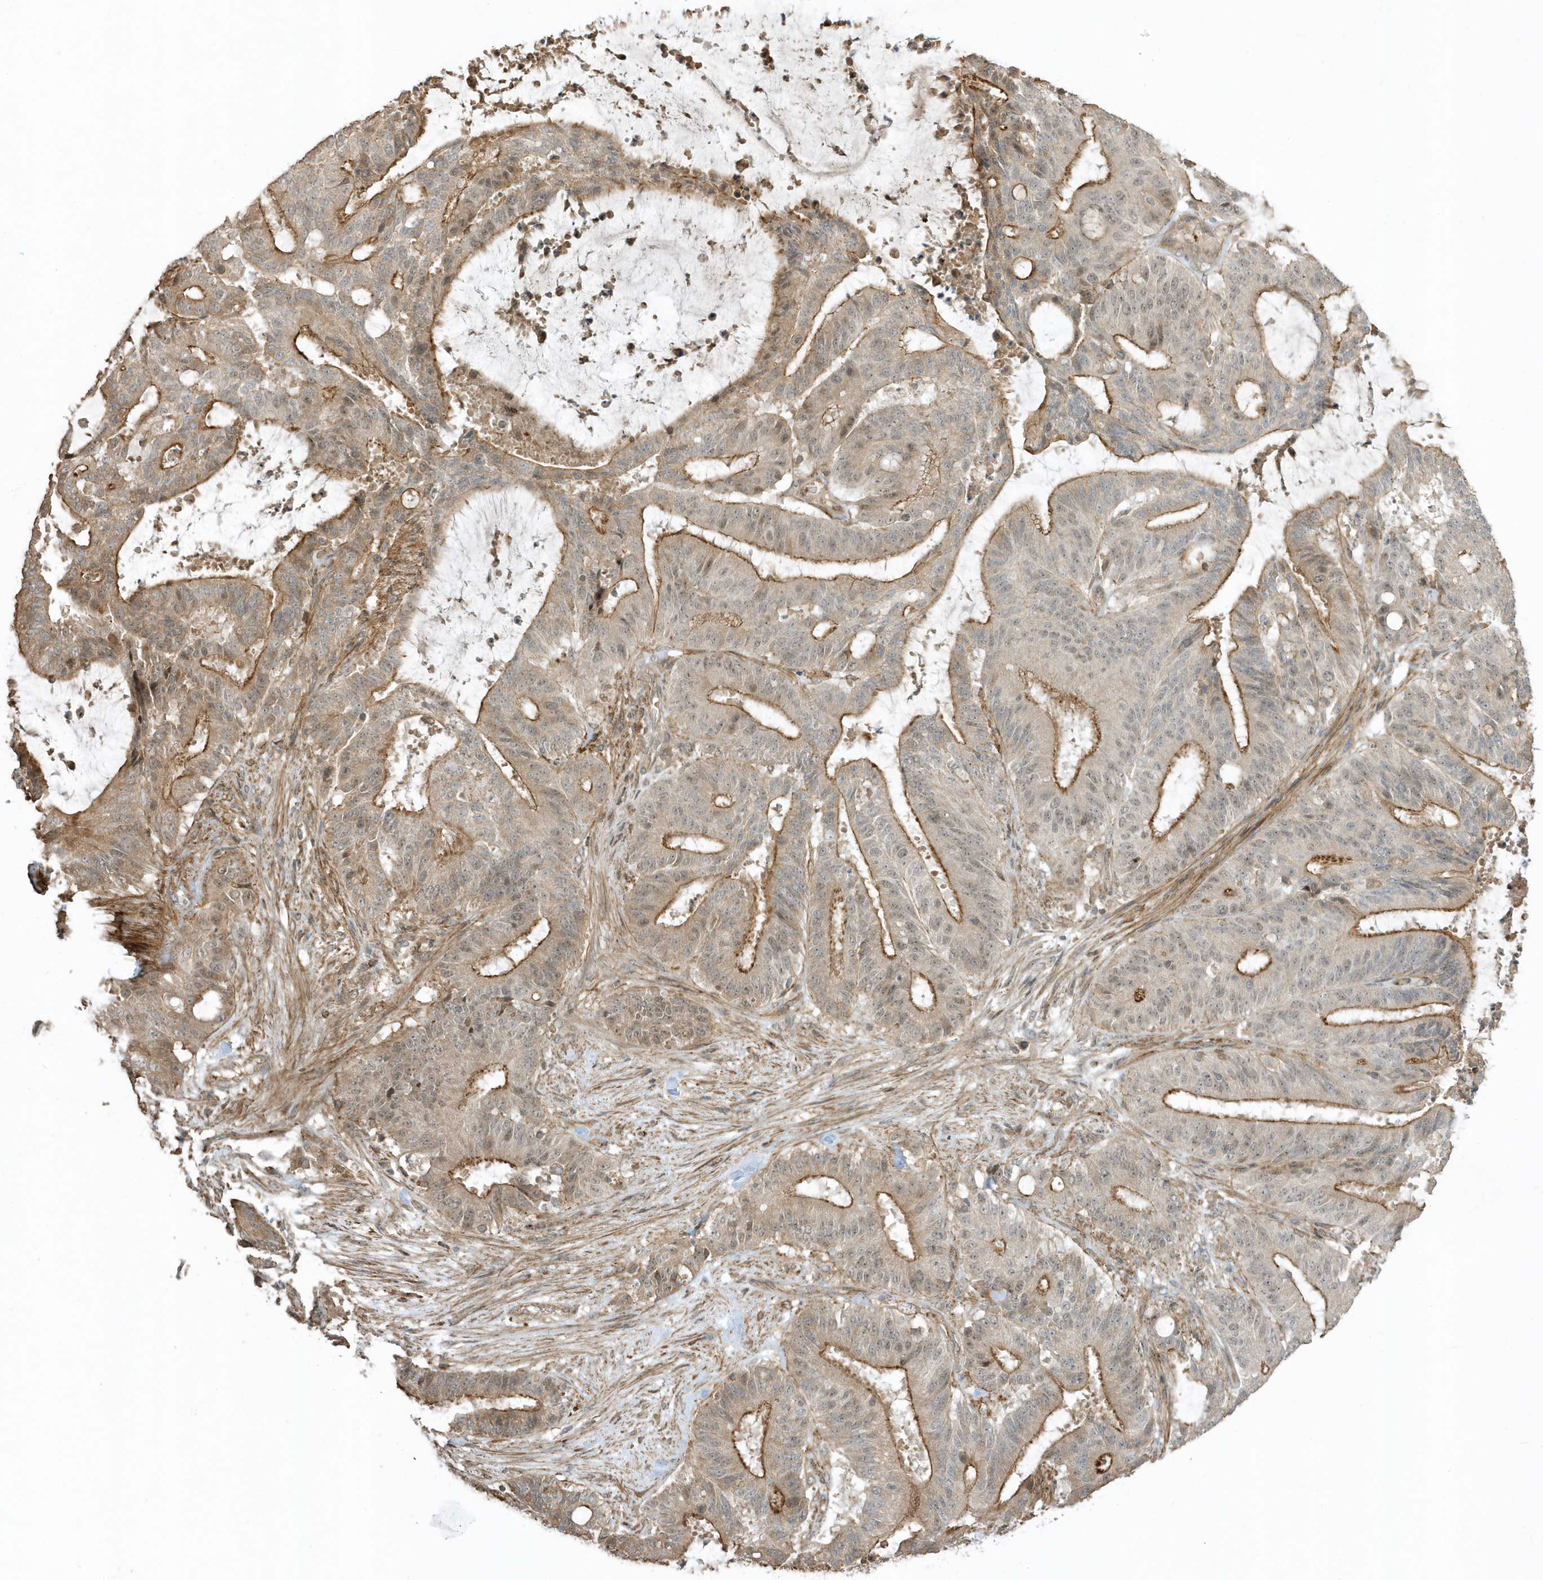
{"staining": {"intensity": "moderate", "quantity": "25%-75%", "location": "cytoplasmic/membranous,nuclear"}, "tissue": "liver cancer", "cell_type": "Tumor cells", "image_type": "cancer", "snomed": [{"axis": "morphology", "description": "Normal tissue, NOS"}, {"axis": "morphology", "description": "Cholangiocarcinoma"}, {"axis": "topography", "description": "Liver"}, {"axis": "topography", "description": "Peripheral nerve tissue"}], "caption": "Immunohistochemical staining of human liver cancer displays moderate cytoplasmic/membranous and nuclear protein expression in approximately 25%-75% of tumor cells.", "gene": "ZBTB8A", "patient": {"sex": "female", "age": 73}}